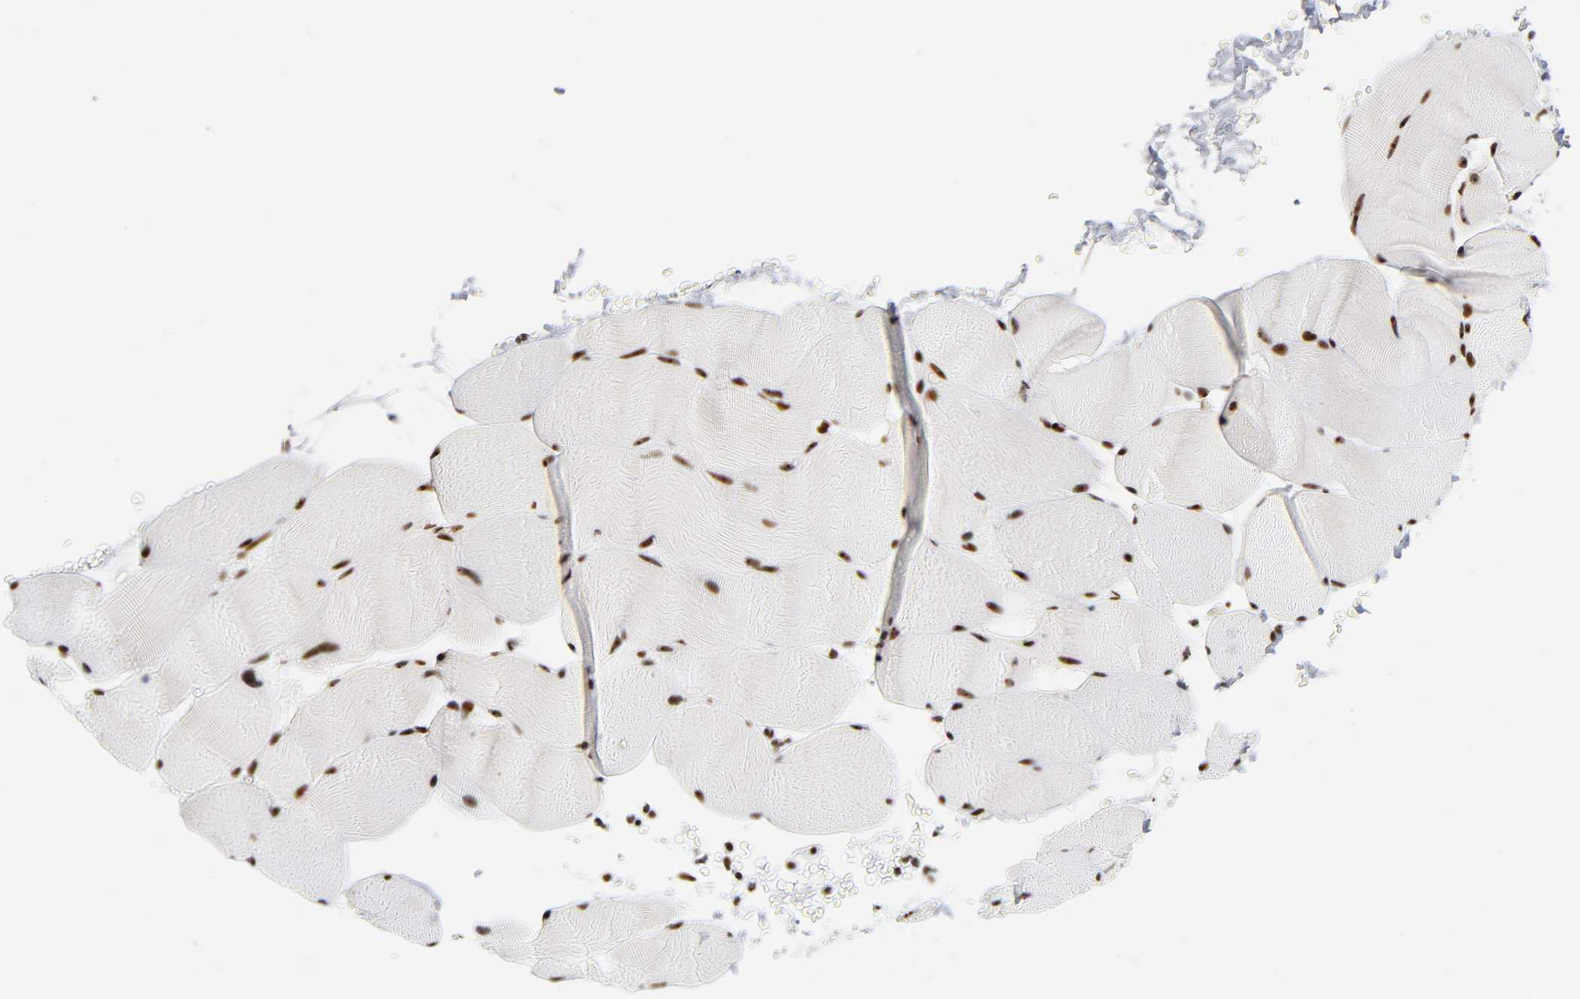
{"staining": {"intensity": "strong", "quantity": "25%-75%", "location": "nuclear"}, "tissue": "skeletal muscle", "cell_type": "Myocytes", "image_type": "normal", "snomed": [{"axis": "morphology", "description": "Normal tissue, NOS"}, {"axis": "topography", "description": "Skeletal muscle"}], "caption": "Immunohistochemical staining of normal human skeletal muscle displays 25%-75% levels of strong nuclear protein staining in about 25%-75% of myocytes. (DAB IHC with brightfield microscopy, high magnification).", "gene": "UBTF", "patient": {"sex": "male", "age": 62}}